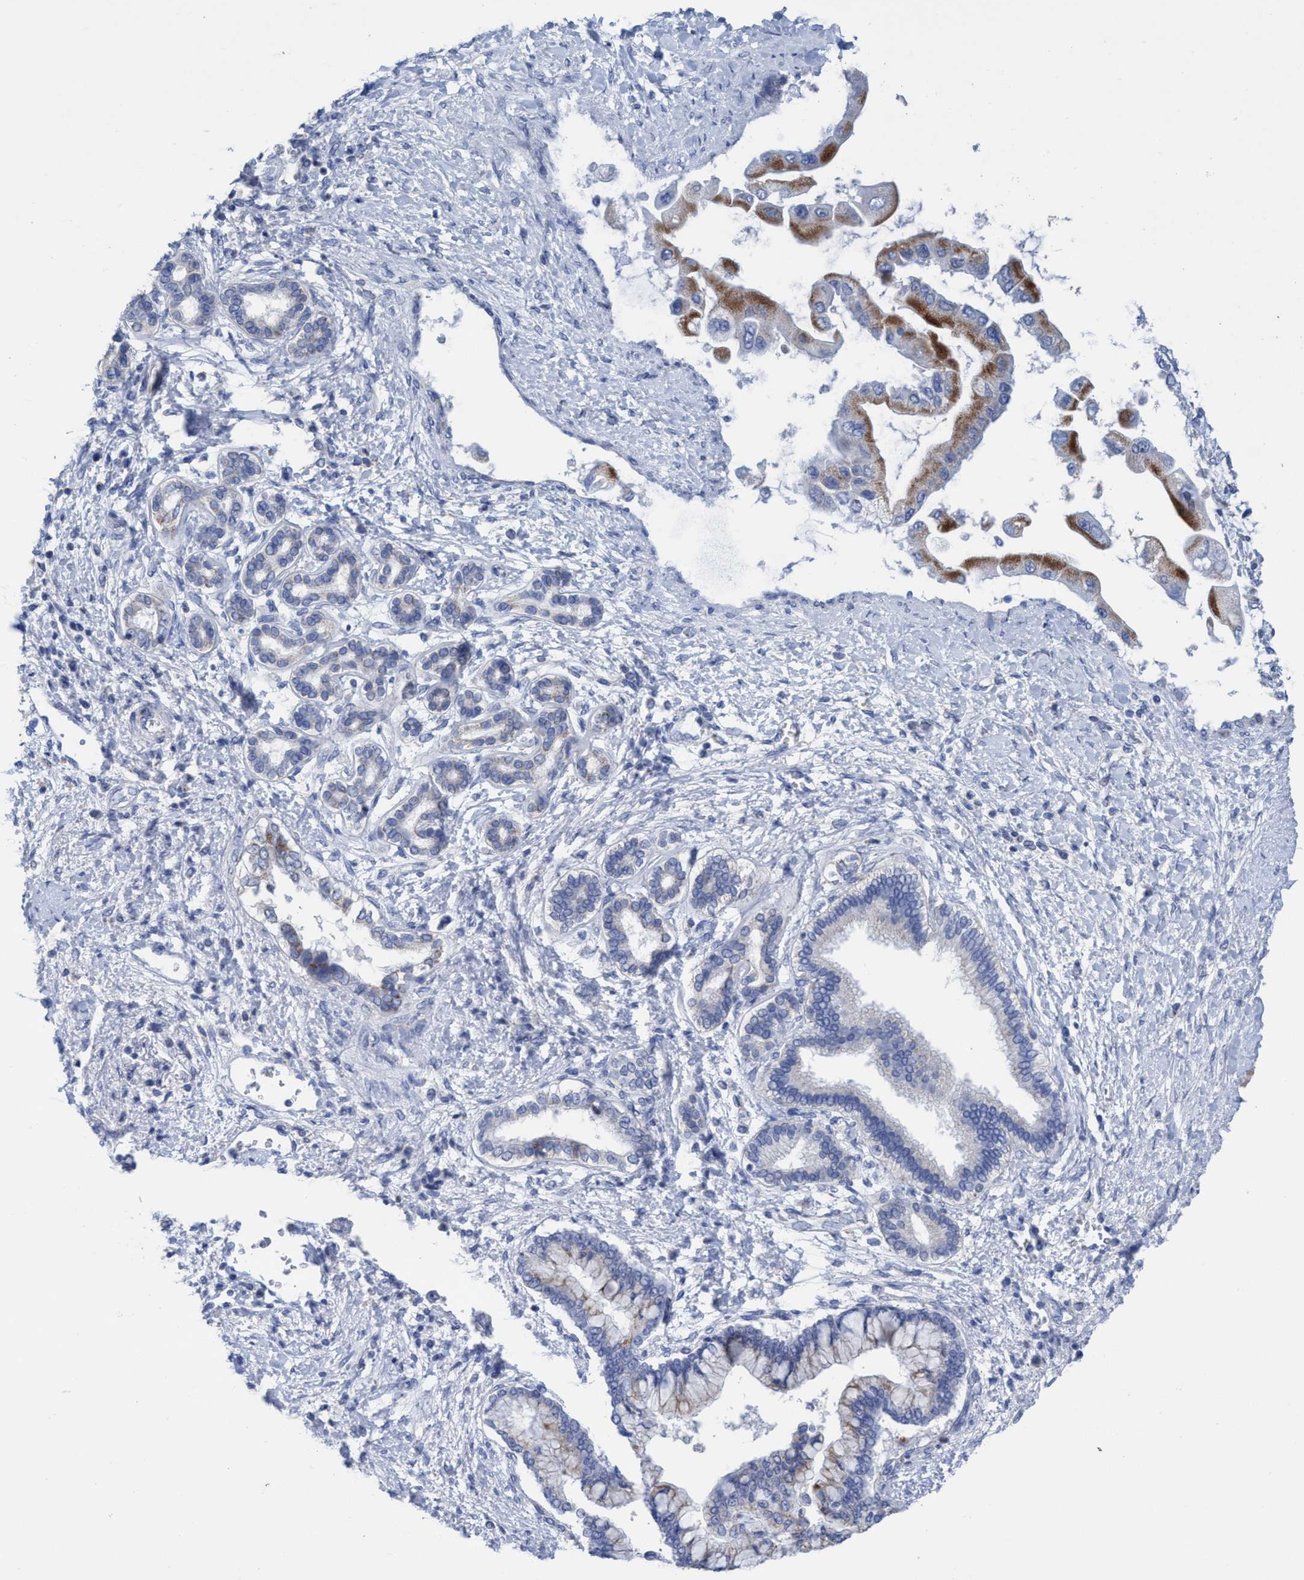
{"staining": {"intensity": "strong", "quantity": "25%-75%", "location": "cytoplasmic/membranous"}, "tissue": "liver cancer", "cell_type": "Tumor cells", "image_type": "cancer", "snomed": [{"axis": "morphology", "description": "Cholangiocarcinoma"}, {"axis": "topography", "description": "Liver"}], "caption": "Protein expression analysis of liver cancer (cholangiocarcinoma) exhibits strong cytoplasmic/membranous positivity in approximately 25%-75% of tumor cells.", "gene": "RSAD1", "patient": {"sex": "male", "age": 50}}